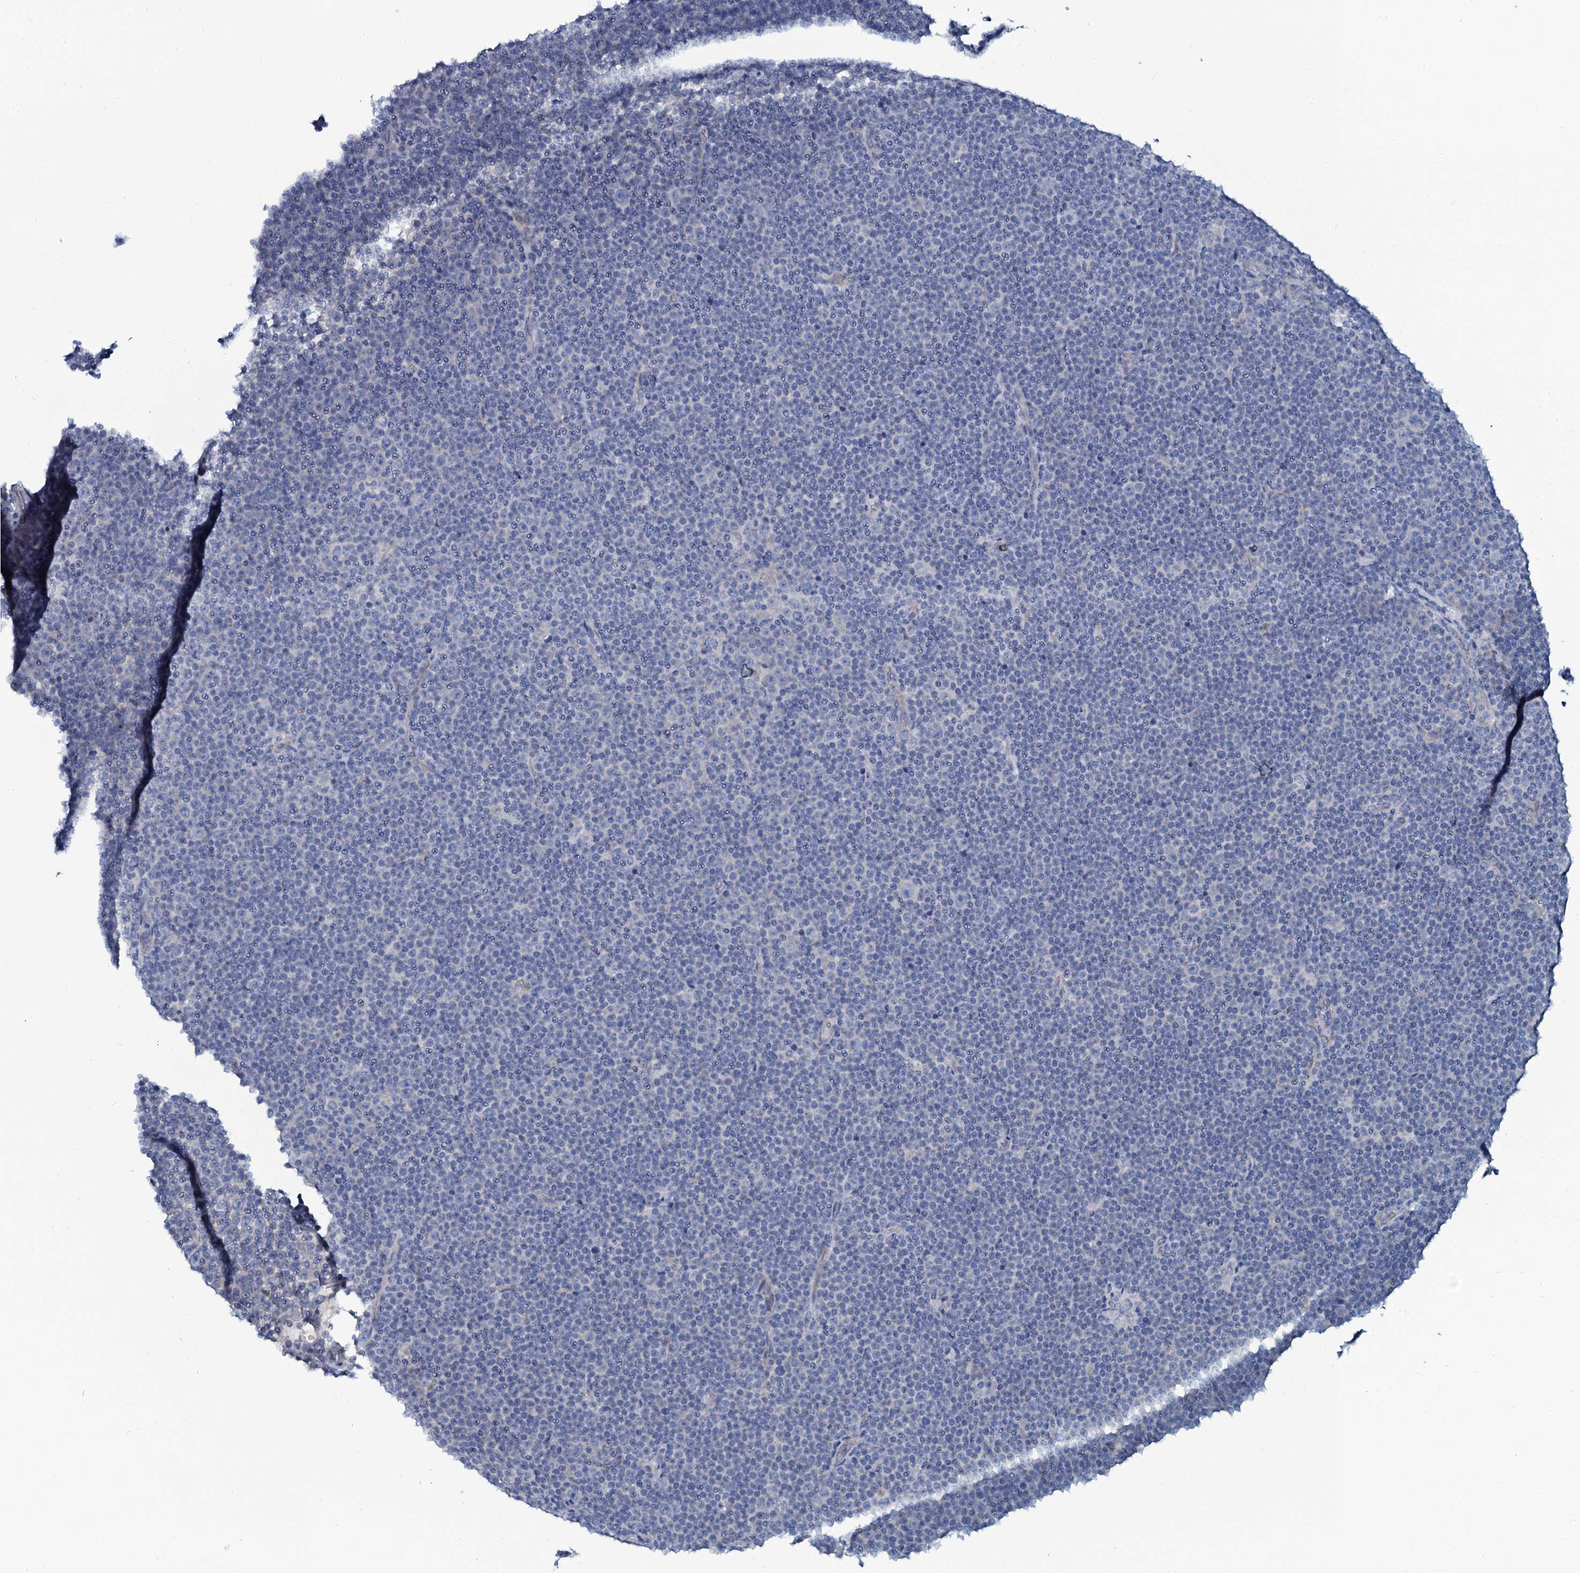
{"staining": {"intensity": "negative", "quantity": "none", "location": "none"}, "tissue": "lymphoma", "cell_type": "Tumor cells", "image_type": "cancer", "snomed": [{"axis": "morphology", "description": "Malignant lymphoma, non-Hodgkin's type, Low grade"}, {"axis": "topography", "description": "Lymph node"}], "caption": "An IHC micrograph of malignant lymphoma, non-Hodgkin's type (low-grade) is shown. There is no staining in tumor cells of malignant lymphoma, non-Hodgkin's type (low-grade).", "gene": "C10orf88", "patient": {"sex": "female", "age": 67}}